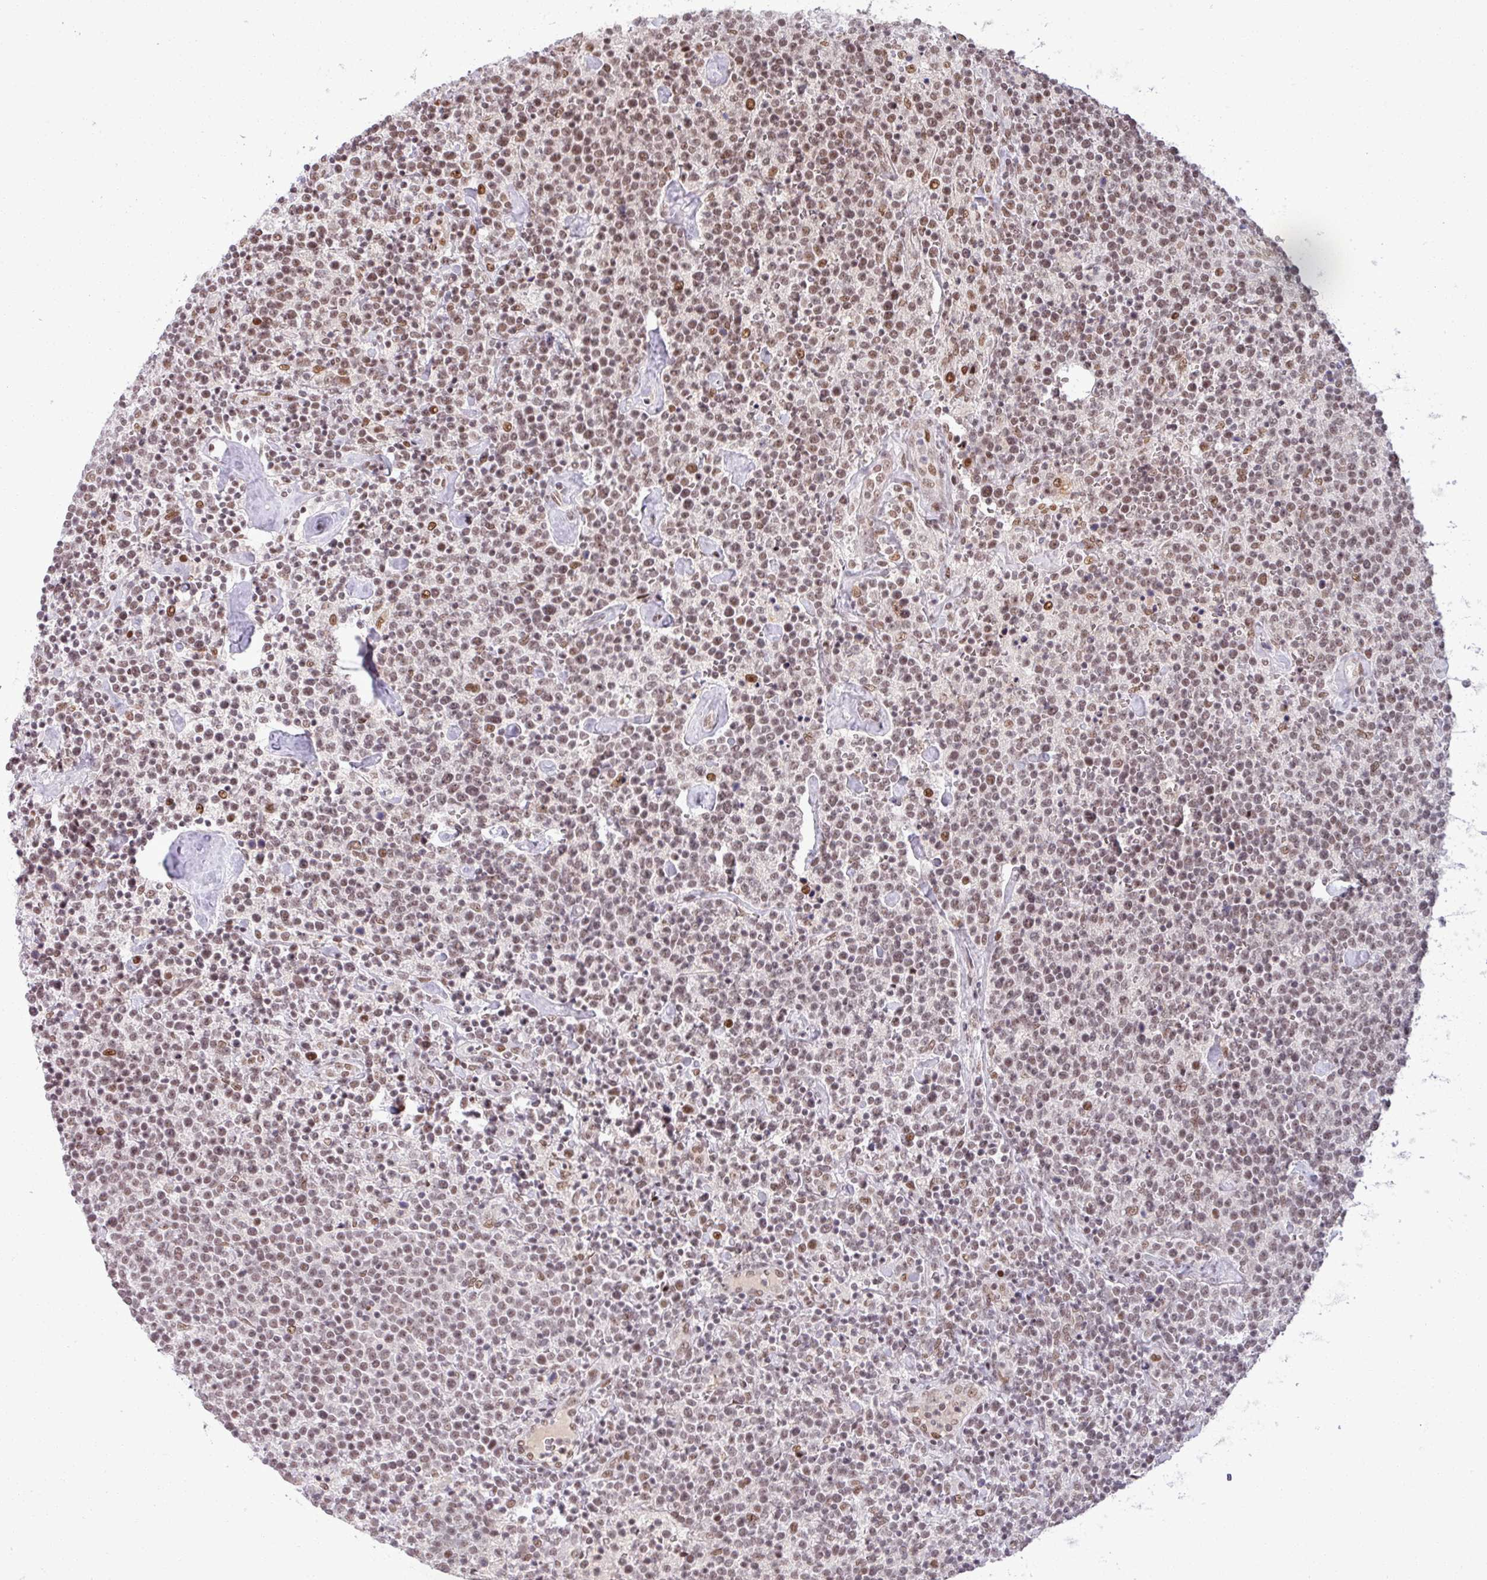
{"staining": {"intensity": "moderate", "quantity": ">75%", "location": "nuclear"}, "tissue": "lymphoma", "cell_type": "Tumor cells", "image_type": "cancer", "snomed": [{"axis": "morphology", "description": "Malignant lymphoma, non-Hodgkin's type, High grade"}, {"axis": "topography", "description": "Lymph node"}], "caption": "An IHC histopathology image of neoplastic tissue is shown. Protein staining in brown shows moderate nuclear positivity in high-grade malignant lymphoma, non-Hodgkin's type within tumor cells.", "gene": "PTPN20", "patient": {"sex": "male", "age": 61}}